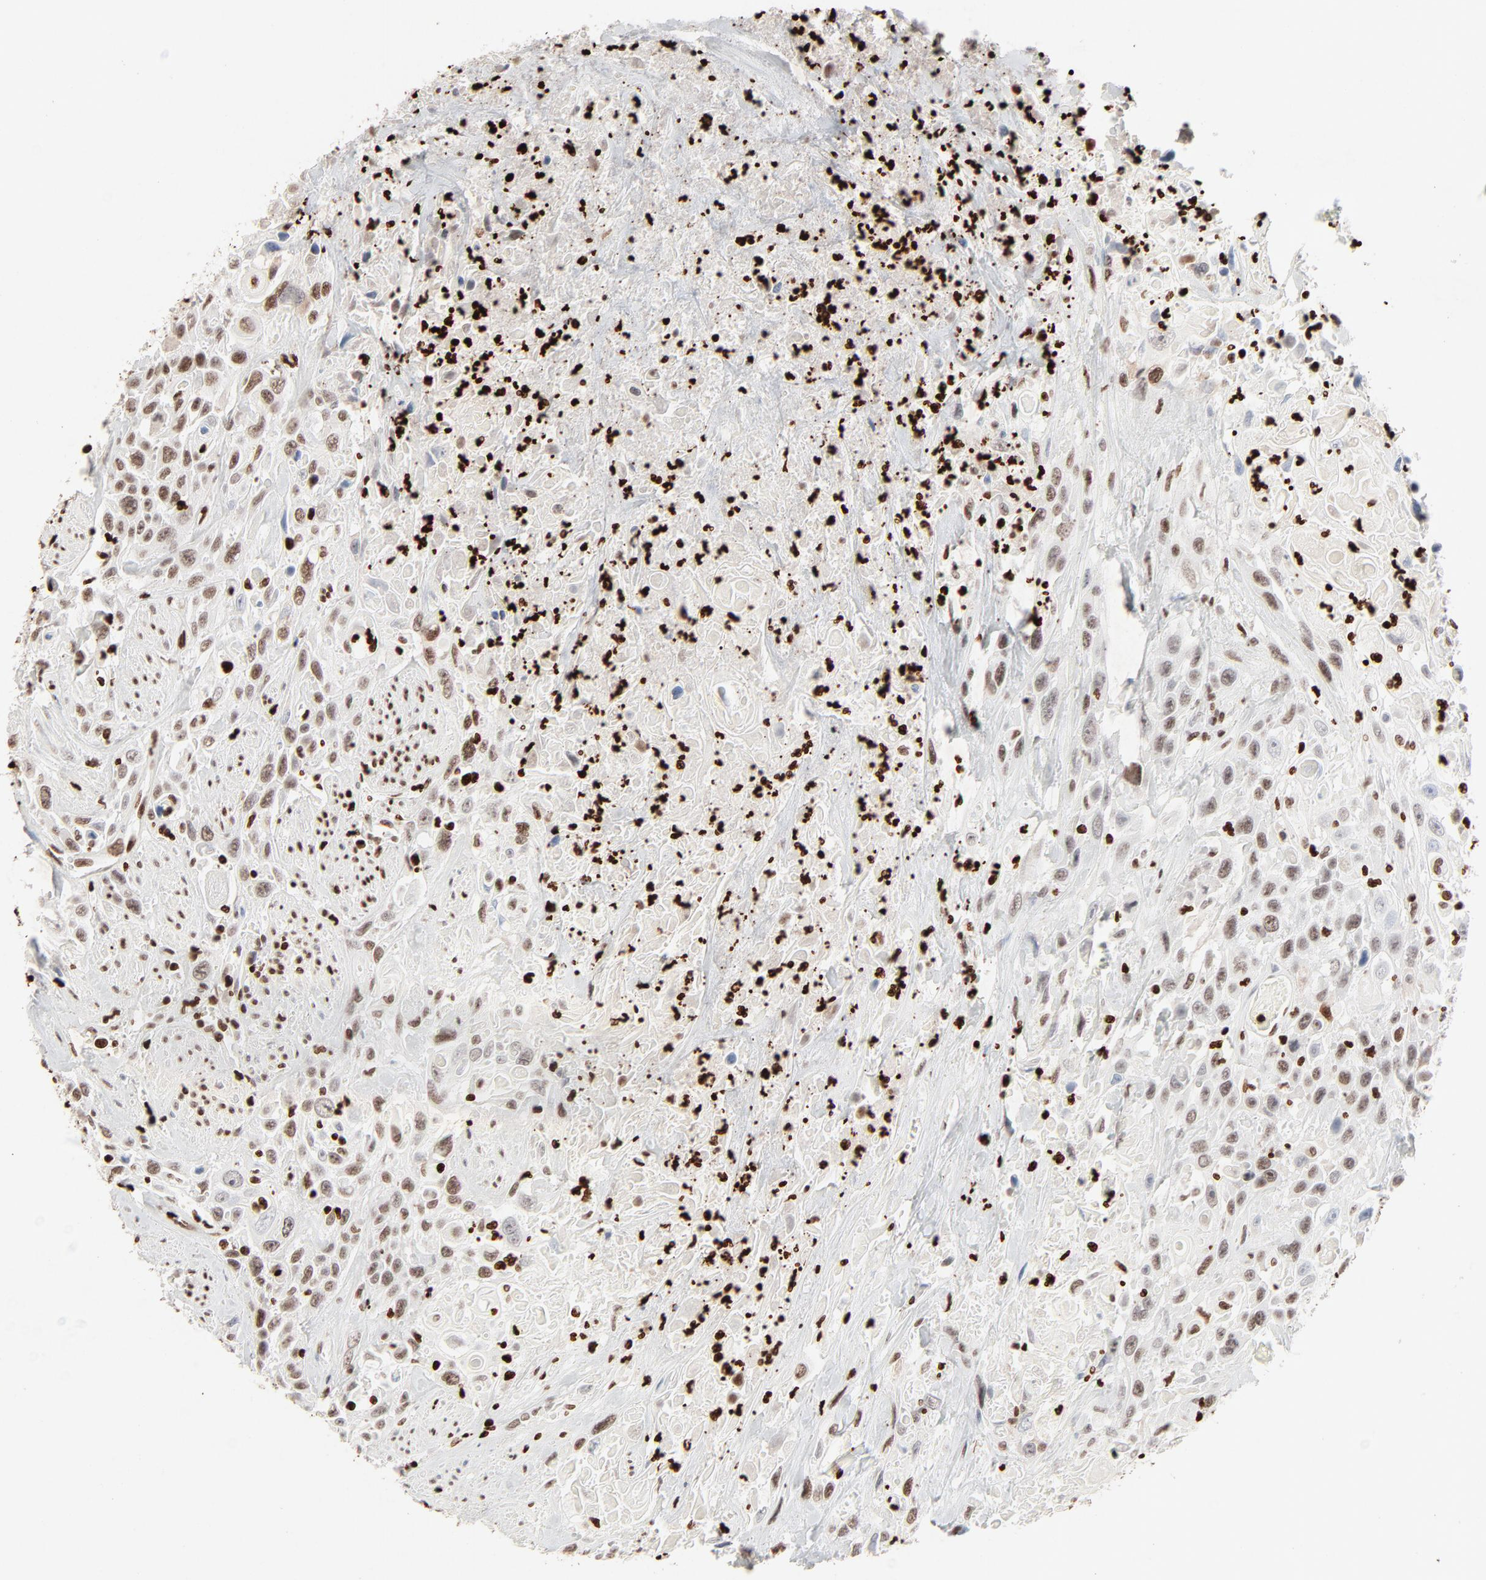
{"staining": {"intensity": "moderate", "quantity": ">75%", "location": "nuclear"}, "tissue": "urothelial cancer", "cell_type": "Tumor cells", "image_type": "cancer", "snomed": [{"axis": "morphology", "description": "Urothelial carcinoma, High grade"}, {"axis": "topography", "description": "Urinary bladder"}], "caption": "Urothelial carcinoma (high-grade) was stained to show a protein in brown. There is medium levels of moderate nuclear positivity in about >75% of tumor cells.", "gene": "HMGB2", "patient": {"sex": "female", "age": 84}}